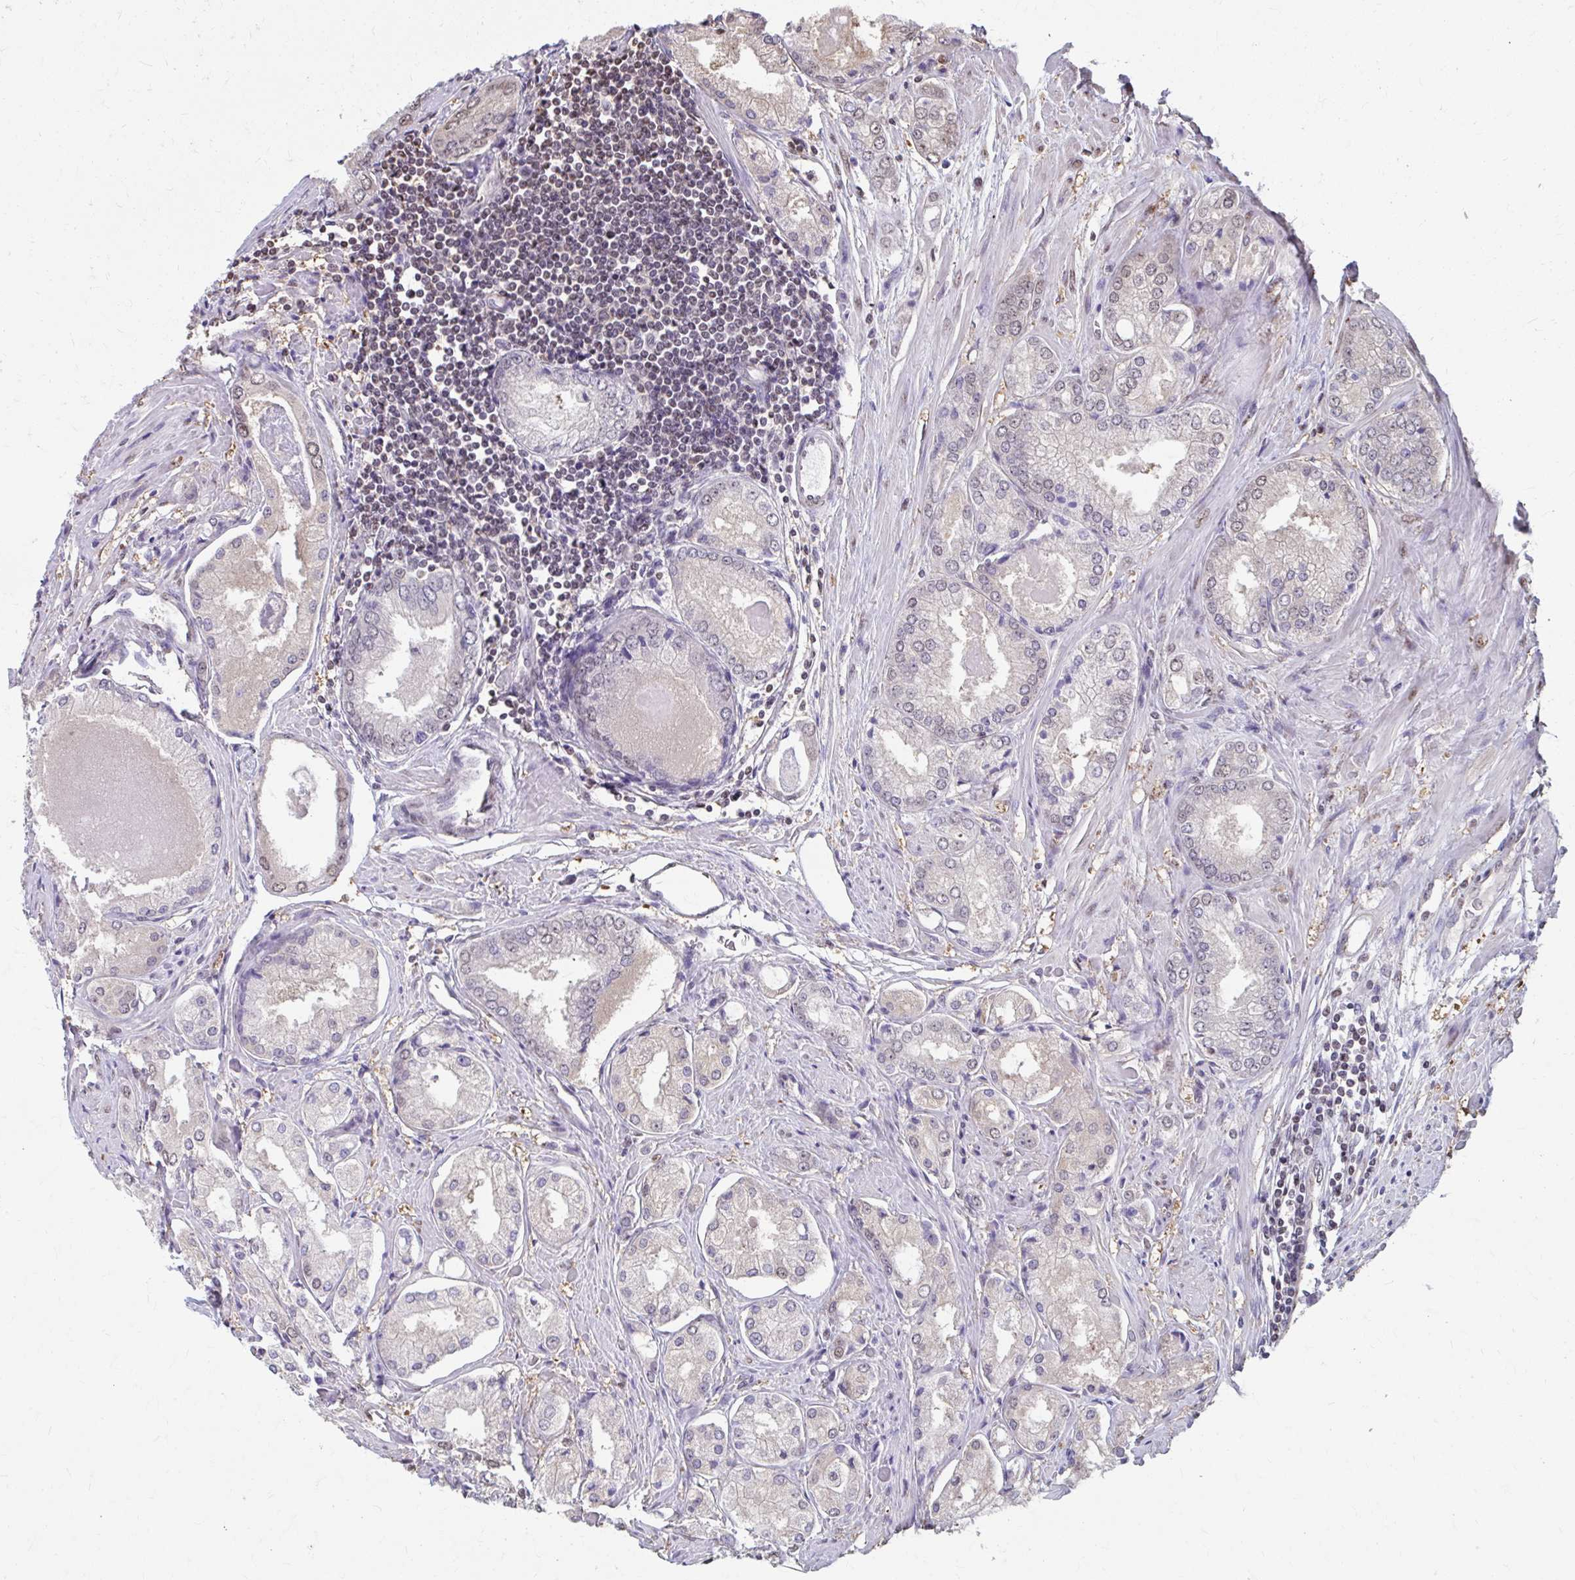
{"staining": {"intensity": "negative", "quantity": "none", "location": "none"}, "tissue": "prostate cancer", "cell_type": "Tumor cells", "image_type": "cancer", "snomed": [{"axis": "morphology", "description": "Adenocarcinoma, Low grade"}, {"axis": "topography", "description": "Prostate"}], "caption": "Prostate low-grade adenocarcinoma was stained to show a protein in brown. There is no significant positivity in tumor cells.", "gene": "ING4", "patient": {"sex": "male", "age": 68}}